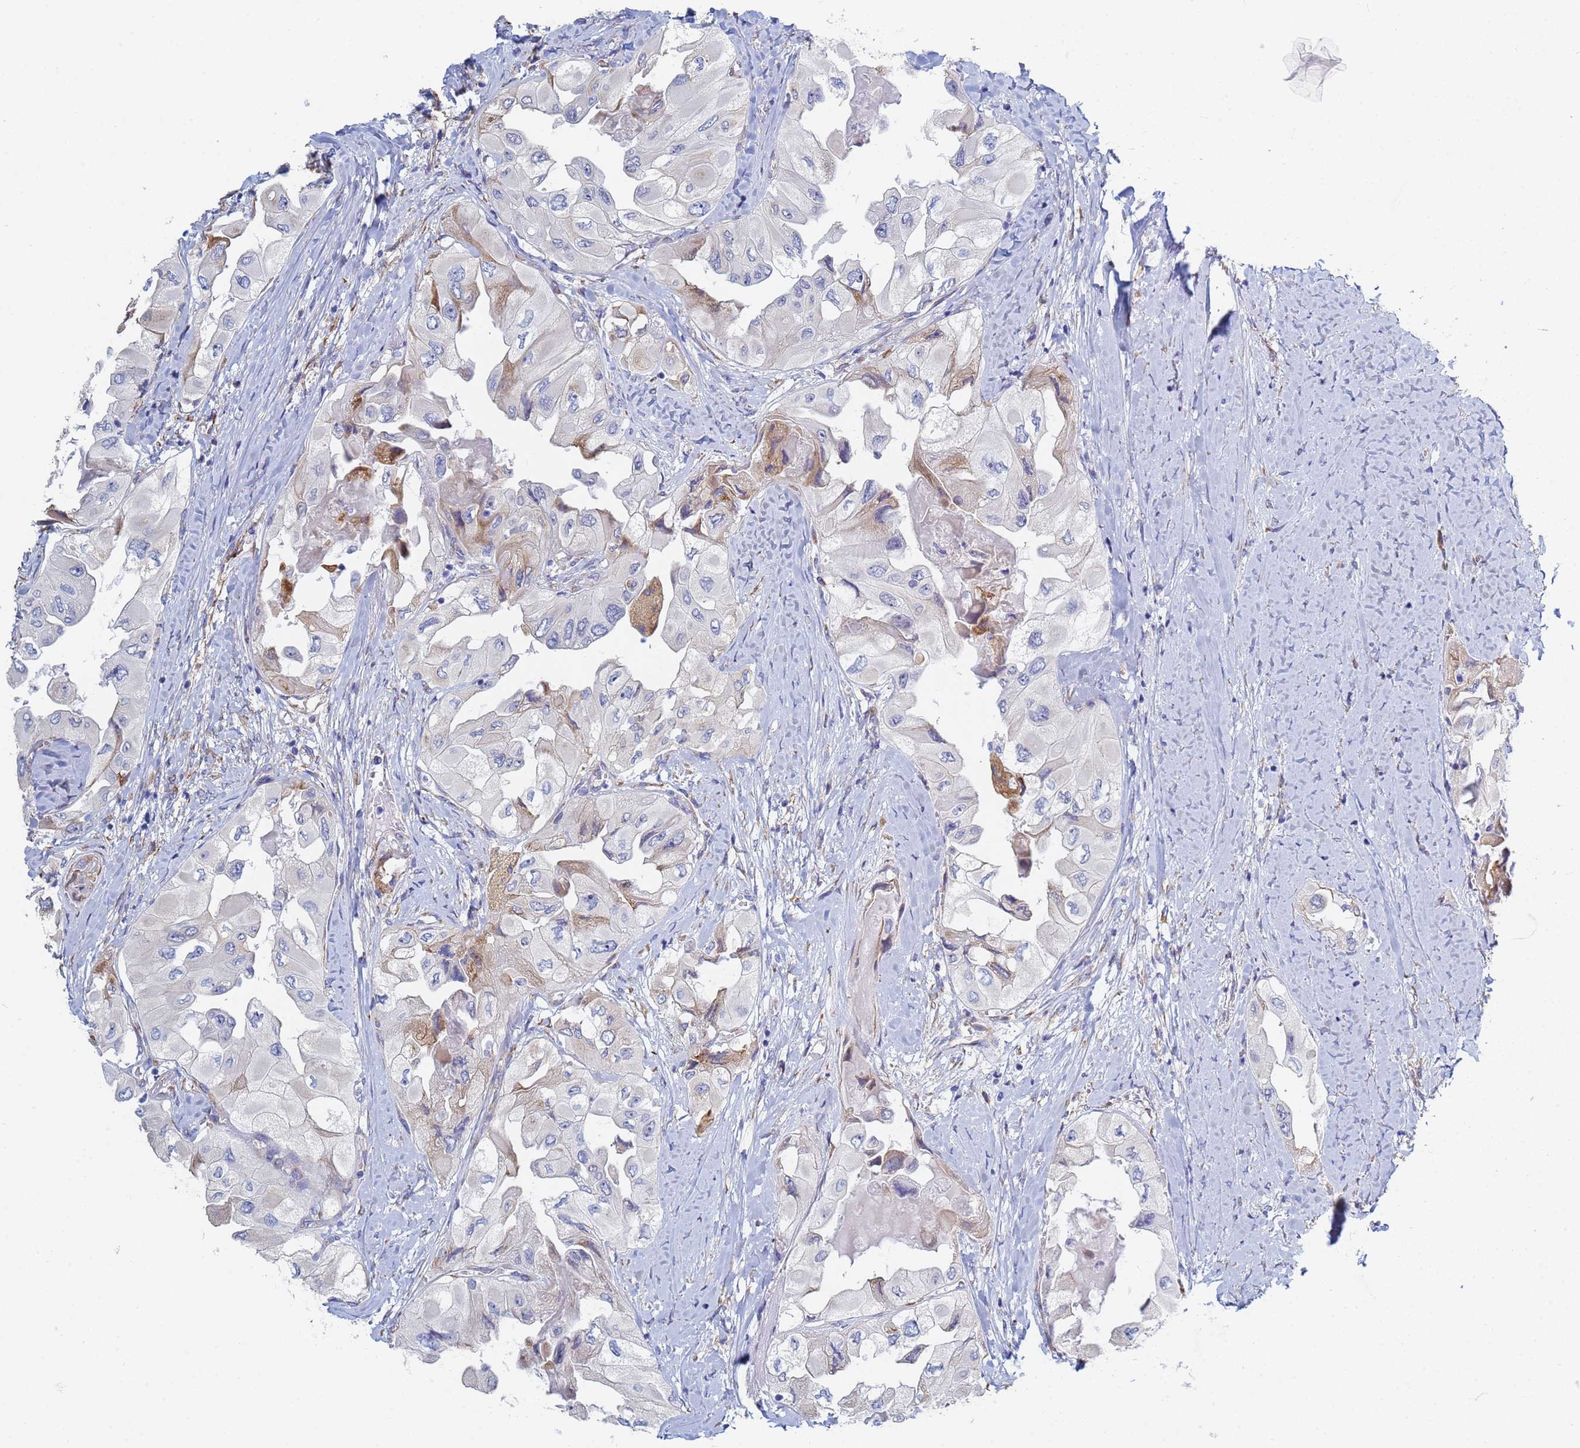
{"staining": {"intensity": "negative", "quantity": "none", "location": "none"}, "tissue": "thyroid cancer", "cell_type": "Tumor cells", "image_type": "cancer", "snomed": [{"axis": "morphology", "description": "Normal tissue, NOS"}, {"axis": "morphology", "description": "Papillary adenocarcinoma, NOS"}, {"axis": "topography", "description": "Thyroid gland"}], "caption": "Immunohistochemical staining of human thyroid cancer (papillary adenocarcinoma) demonstrates no significant expression in tumor cells. (IHC, brightfield microscopy, high magnification).", "gene": "GDAP2", "patient": {"sex": "female", "age": 59}}